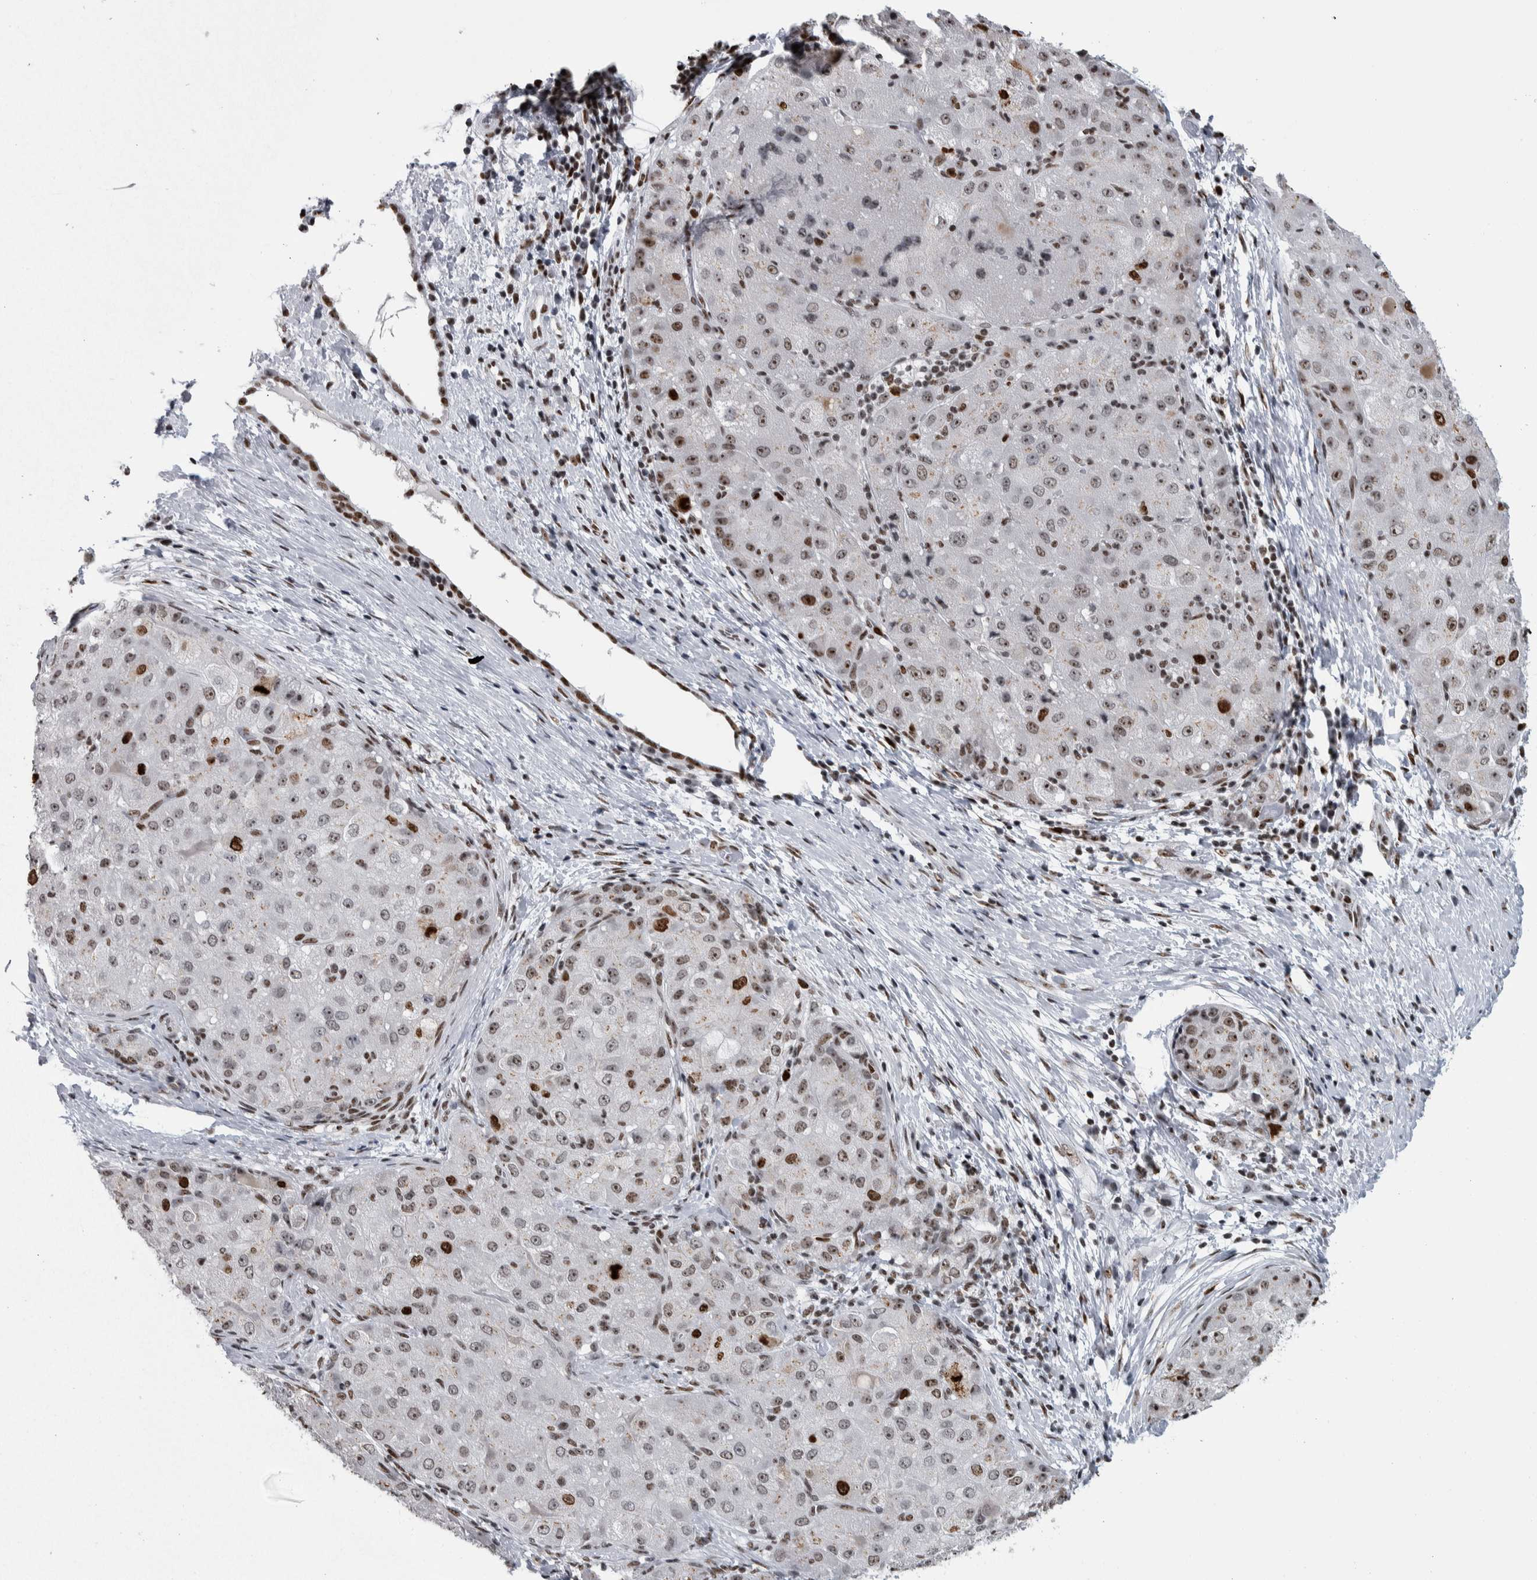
{"staining": {"intensity": "moderate", "quantity": ">75%", "location": "nuclear"}, "tissue": "liver cancer", "cell_type": "Tumor cells", "image_type": "cancer", "snomed": [{"axis": "morphology", "description": "Carcinoma, Hepatocellular, NOS"}, {"axis": "topography", "description": "Liver"}], "caption": "This photomicrograph exhibits liver cancer stained with immunohistochemistry to label a protein in brown. The nuclear of tumor cells show moderate positivity for the protein. Nuclei are counter-stained blue.", "gene": "TOP2B", "patient": {"sex": "male", "age": 80}}